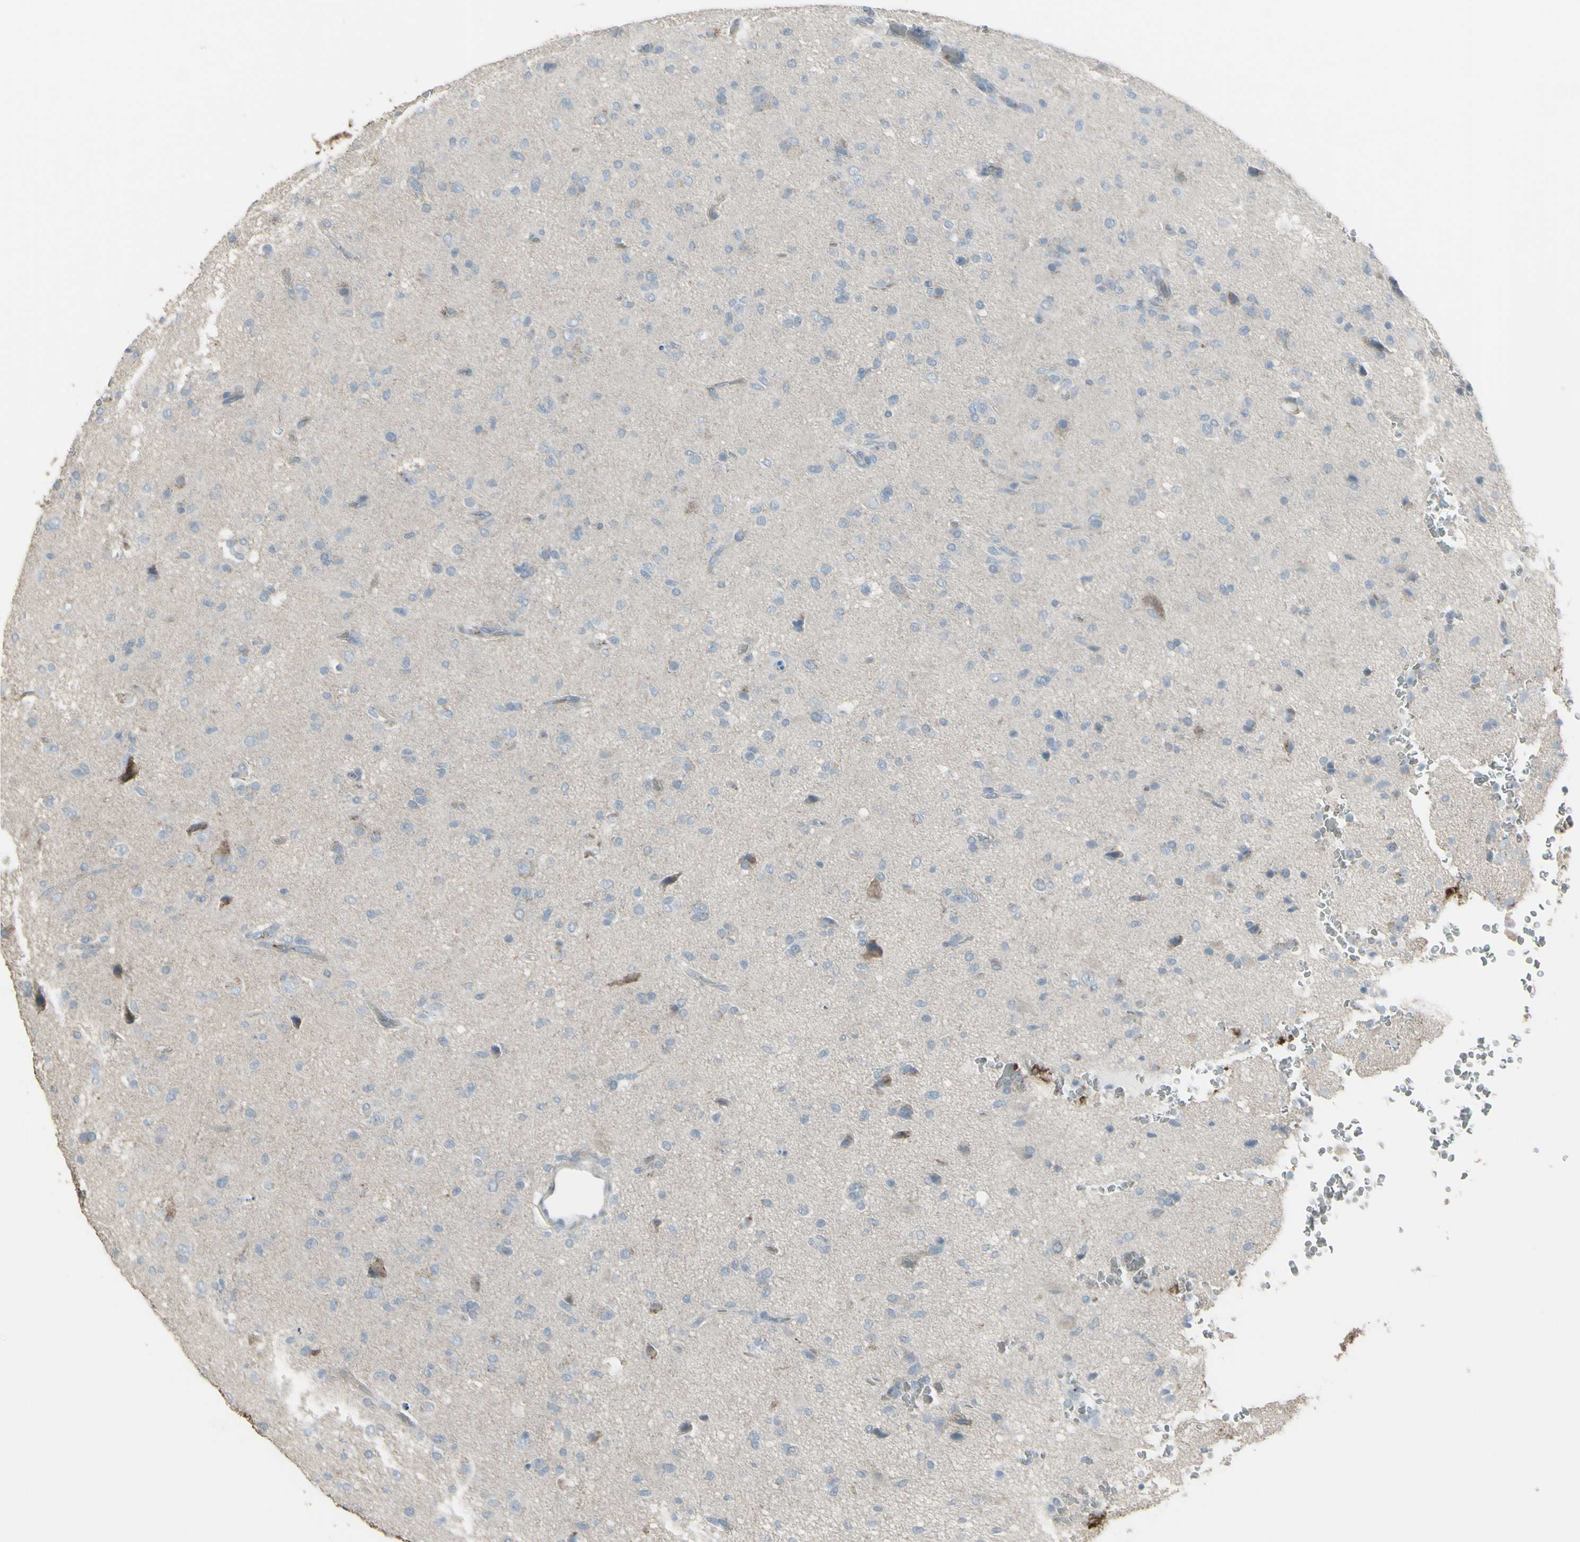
{"staining": {"intensity": "negative", "quantity": "none", "location": "none"}, "tissue": "glioma", "cell_type": "Tumor cells", "image_type": "cancer", "snomed": [{"axis": "morphology", "description": "Glioma, malignant, High grade"}, {"axis": "topography", "description": "Brain"}], "caption": "The histopathology image reveals no staining of tumor cells in high-grade glioma (malignant).", "gene": "CD79B", "patient": {"sex": "male", "age": 71}}